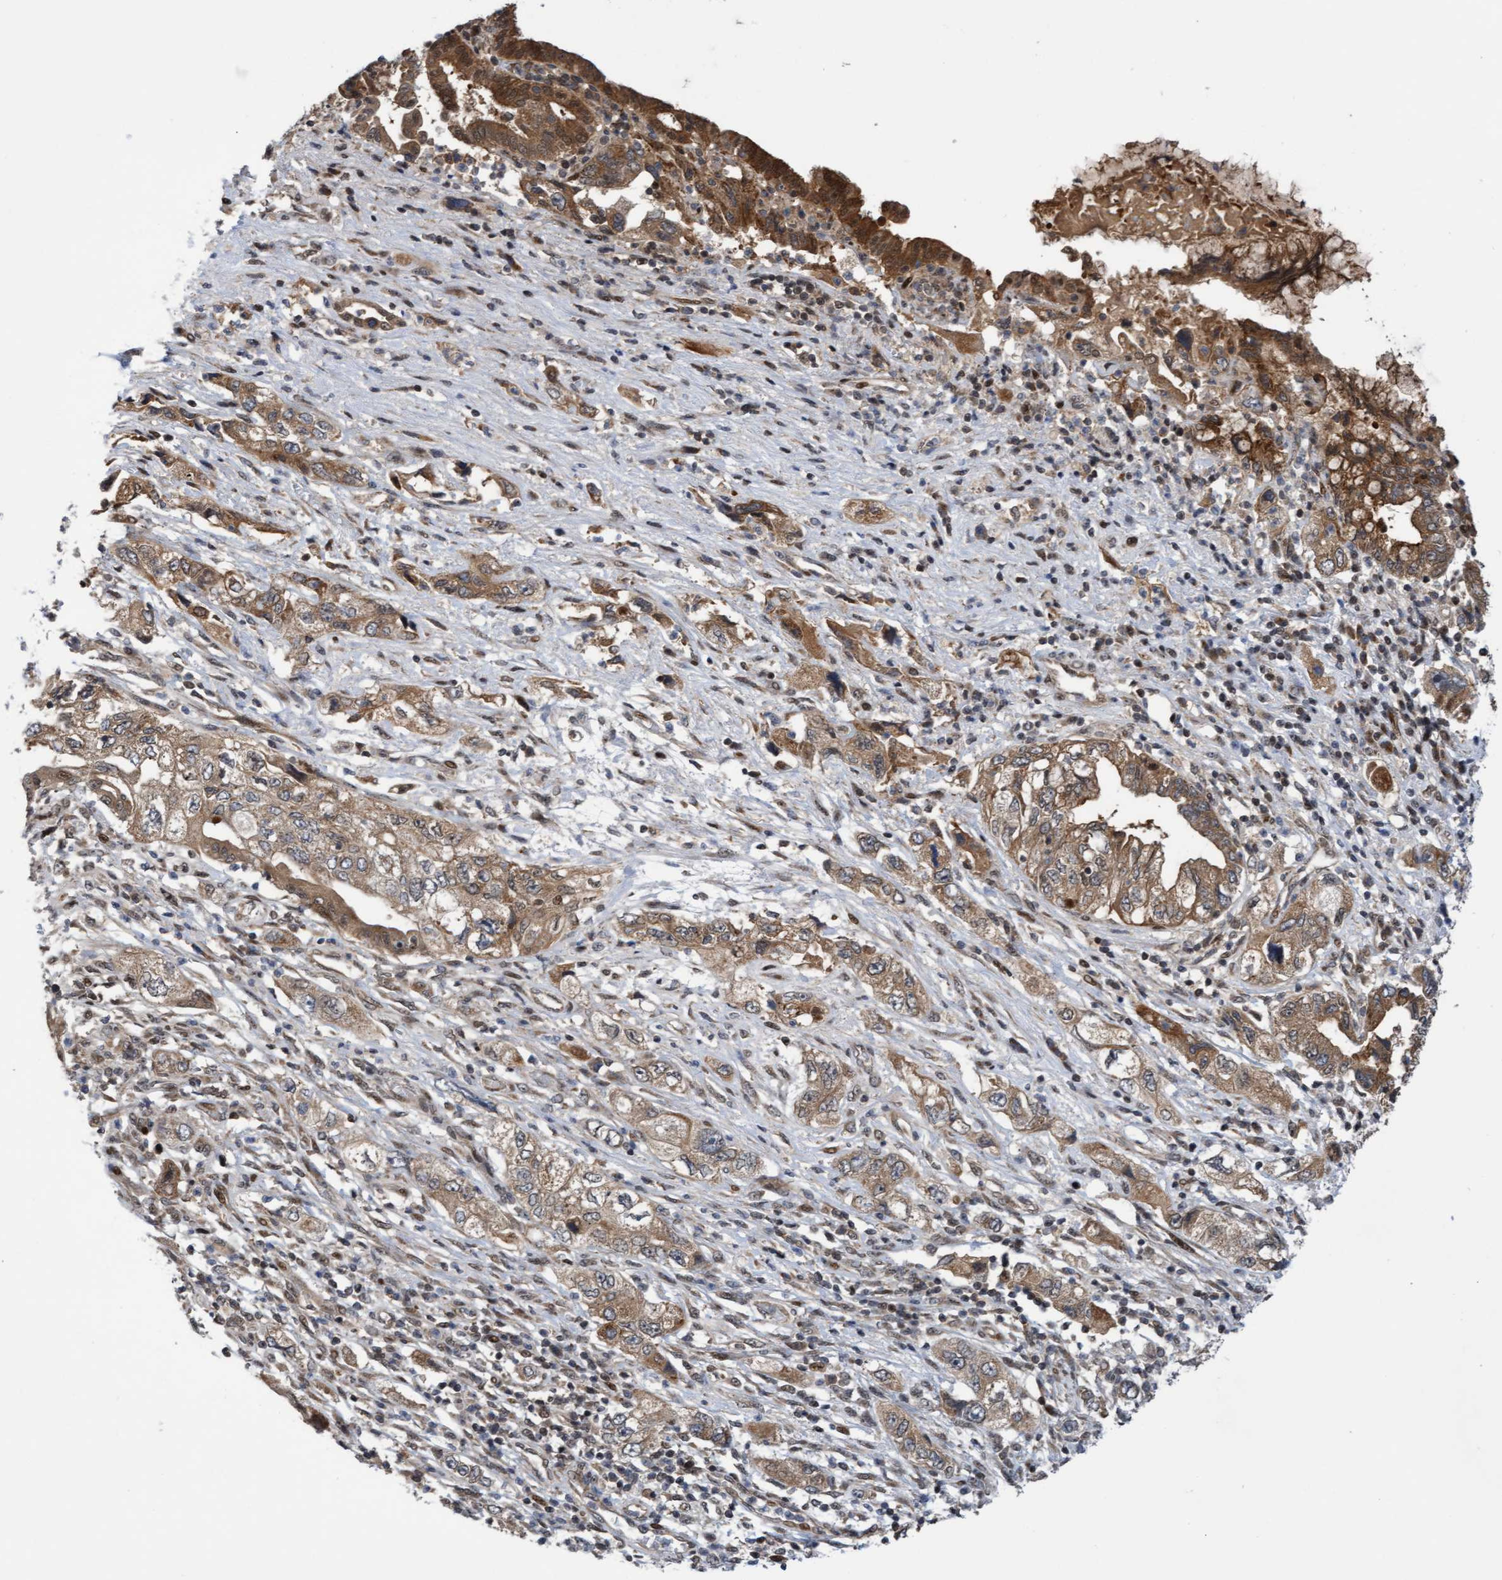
{"staining": {"intensity": "moderate", "quantity": ">75%", "location": "cytoplasmic/membranous"}, "tissue": "pancreatic cancer", "cell_type": "Tumor cells", "image_type": "cancer", "snomed": [{"axis": "morphology", "description": "Adenocarcinoma, NOS"}, {"axis": "topography", "description": "Pancreas"}], "caption": "A micrograph of pancreatic cancer (adenocarcinoma) stained for a protein demonstrates moderate cytoplasmic/membranous brown staining in tumor cells. (Stains: DAB in brown, nuclei in blue, Microscopy: brightfield microscopy at high magnification).", "gene": "ITFG1", "patient": {"sex": "female", "age": 73}}